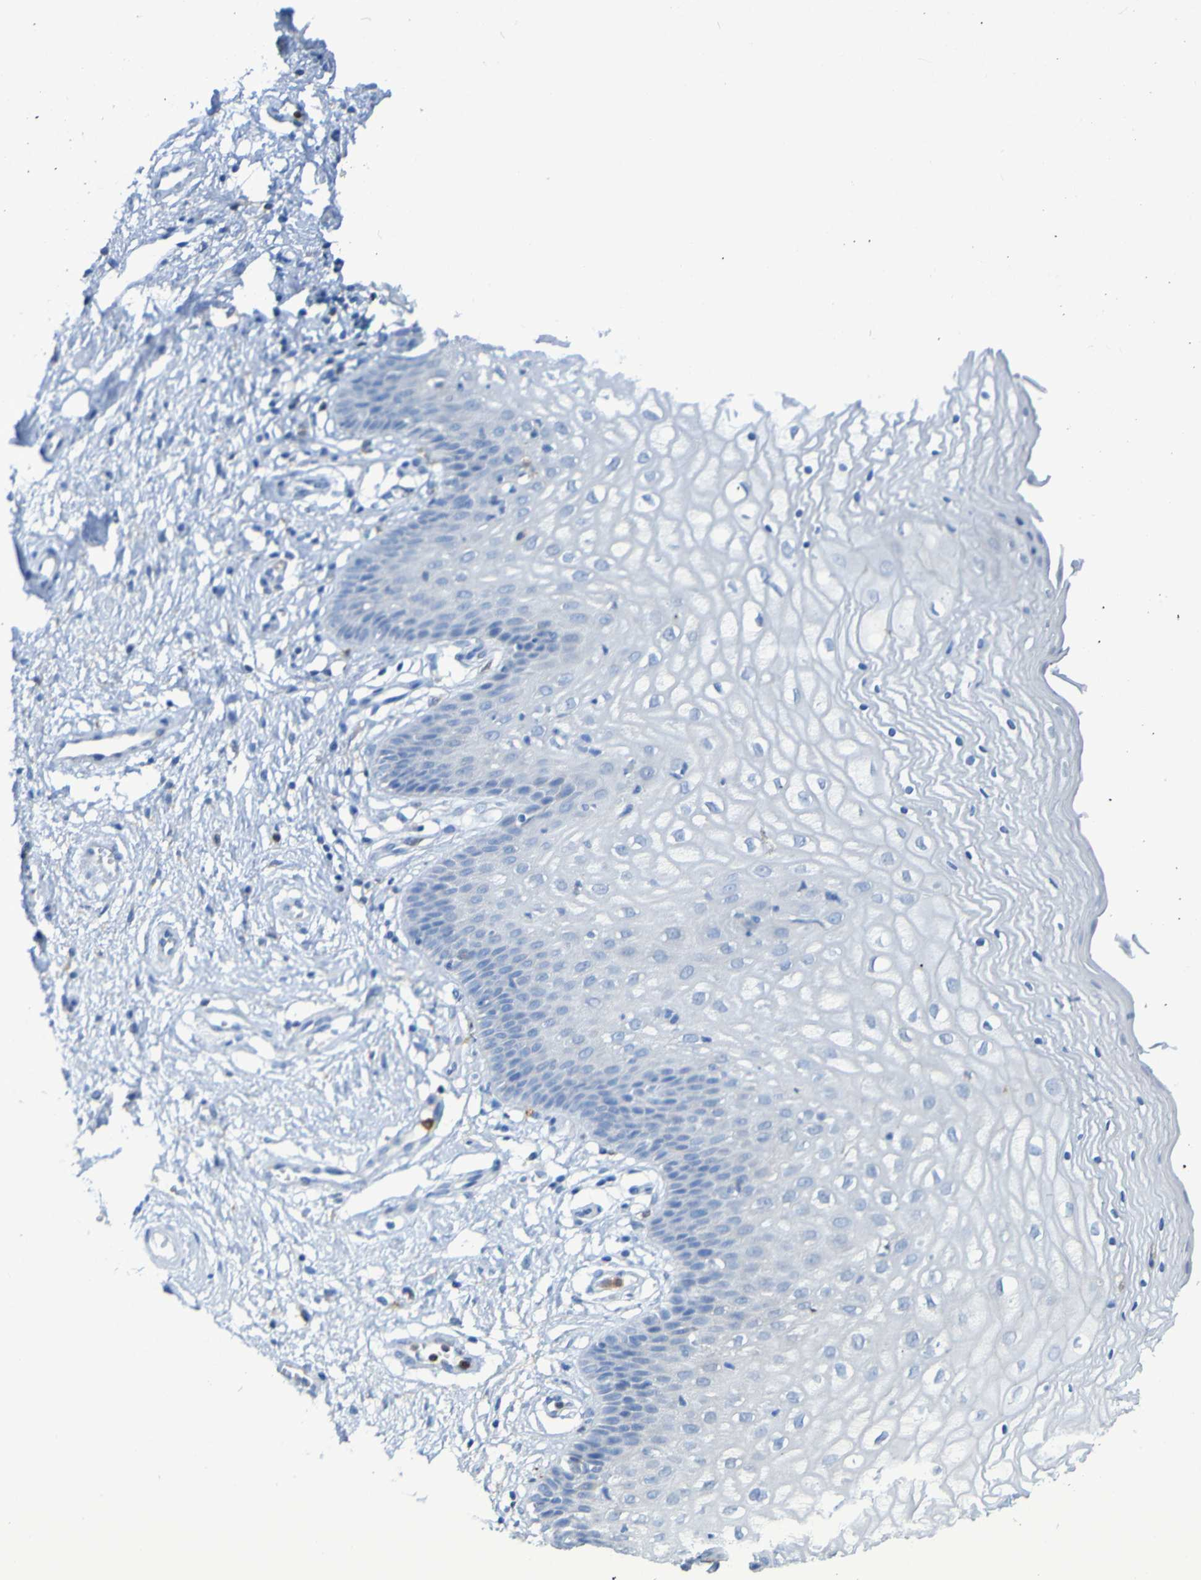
{"staining": {"intensity": "negative", "quantity": "none", "location": "none"}, "tissue": "vagina", "cell_type": "Squamous epithelial cells", "image_type": "normal", "snomed": [{"axis": "morphology", "description": "Normal tissue, NOS"}, {"axis": "topography", "description": "Vagina"}], "caption": "An image of vagina stained for a protein displays no brown staining in squamous epithelial cells. Brightfield microscopy of immunohistochemistry (IHC) stained with DAB (3,3'-diaminobenzidine) (brown) and hematoxylin (blue), captured at high magnification.", "gene": "MPPE1", "patient": {"sex": "female", "age": 34}}